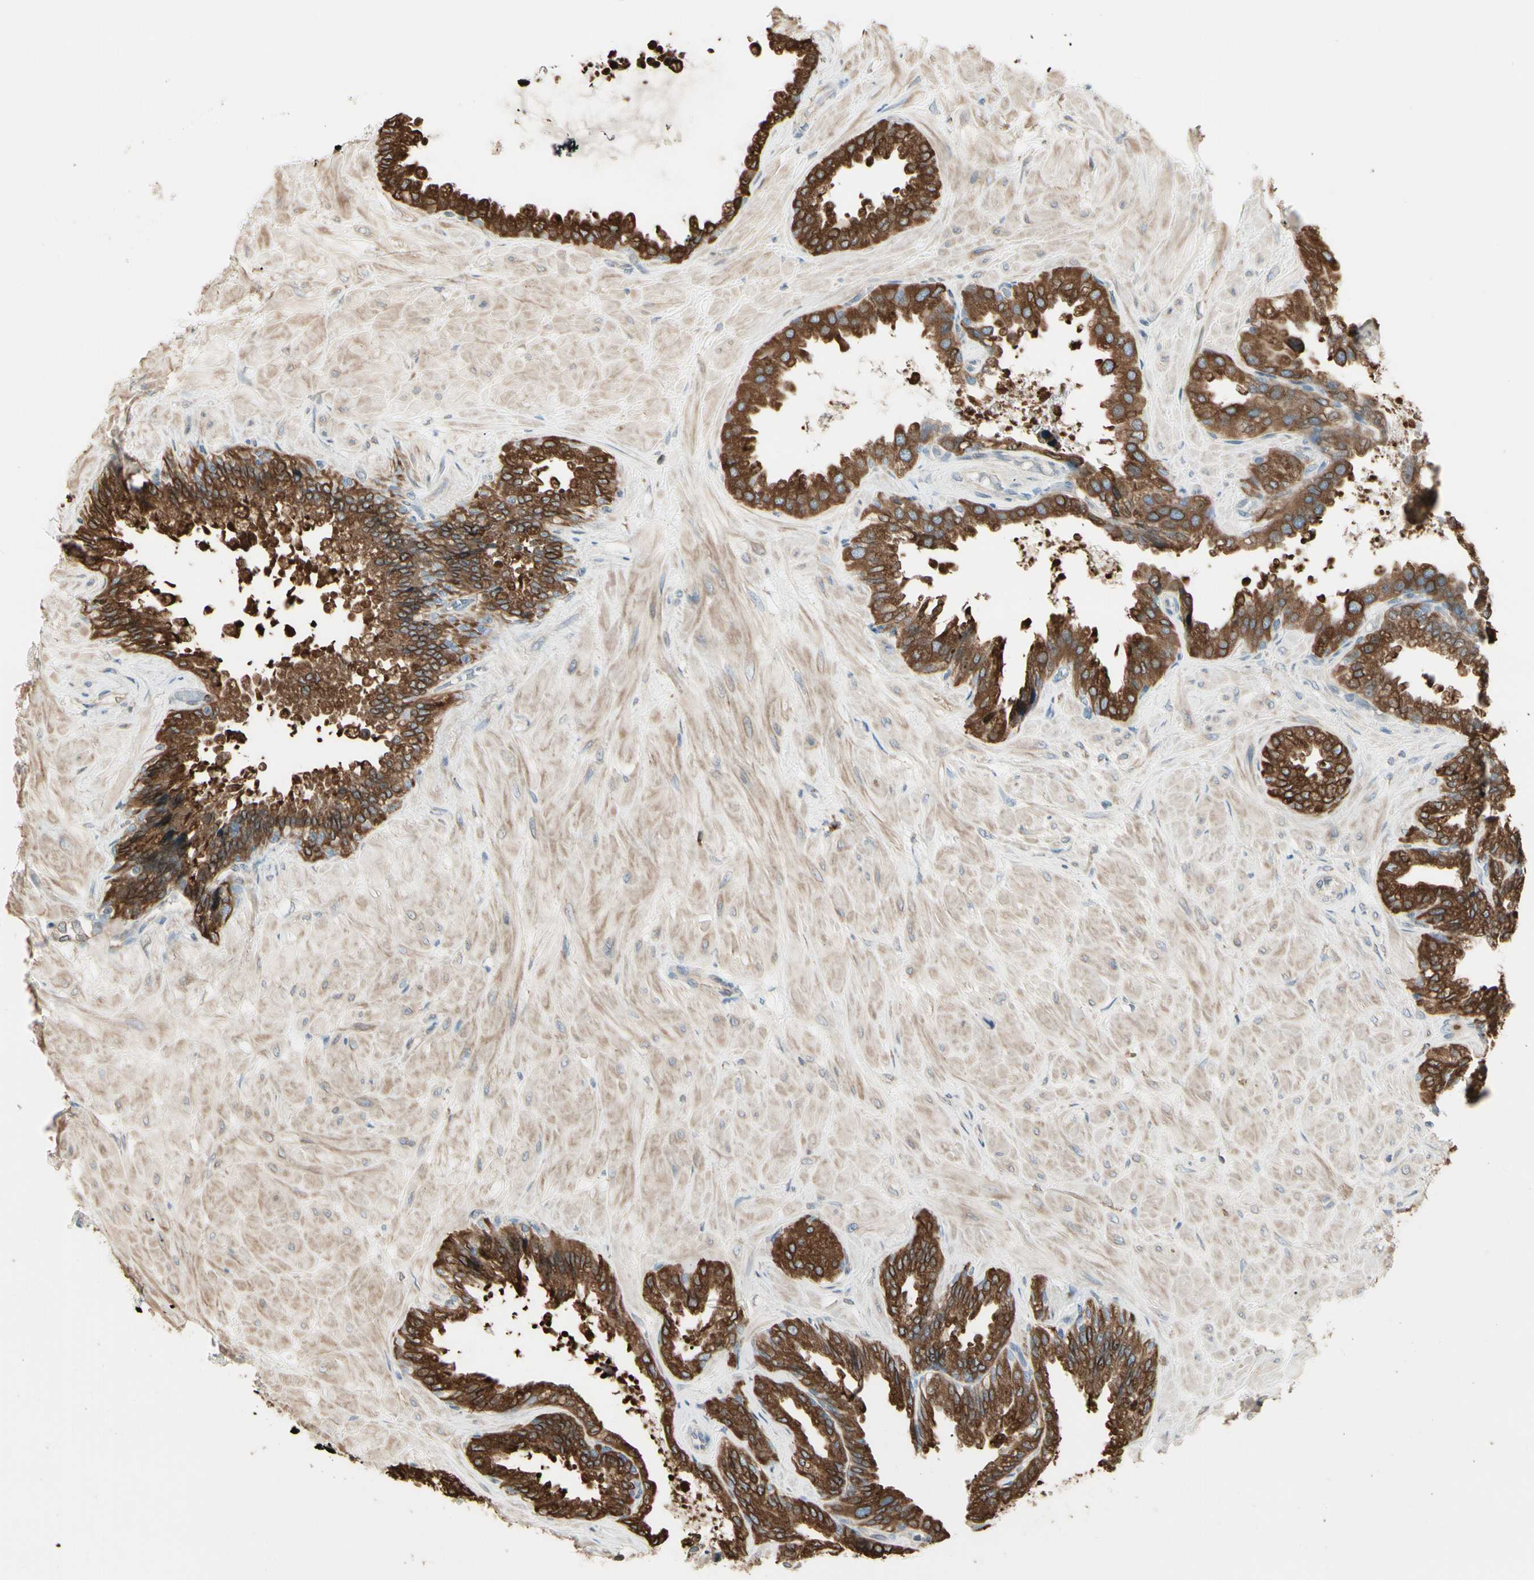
{"staining": {"intensity": "strong", "quantity": ">75%", "location": "cytoplasmic/membranous"}, "tissue": "seminal vesicle", "cell_type": "Glandular cells", "image_type": "normal", "snomed": [{"axis": "morphology", "description": "Normal tissue, NOS"}, {"axis": "topography", "description": "Seminal veicle"}], "caption": "The immunohistochemical stain shows strong cytoplasmic/membranous staining in glandular cells of benign seminal vesicle. The protein is shown in brown color, while the nuclei are stained blue.", "gene": "NUCB2", "patient": {"sex": "male", "age": 46}}